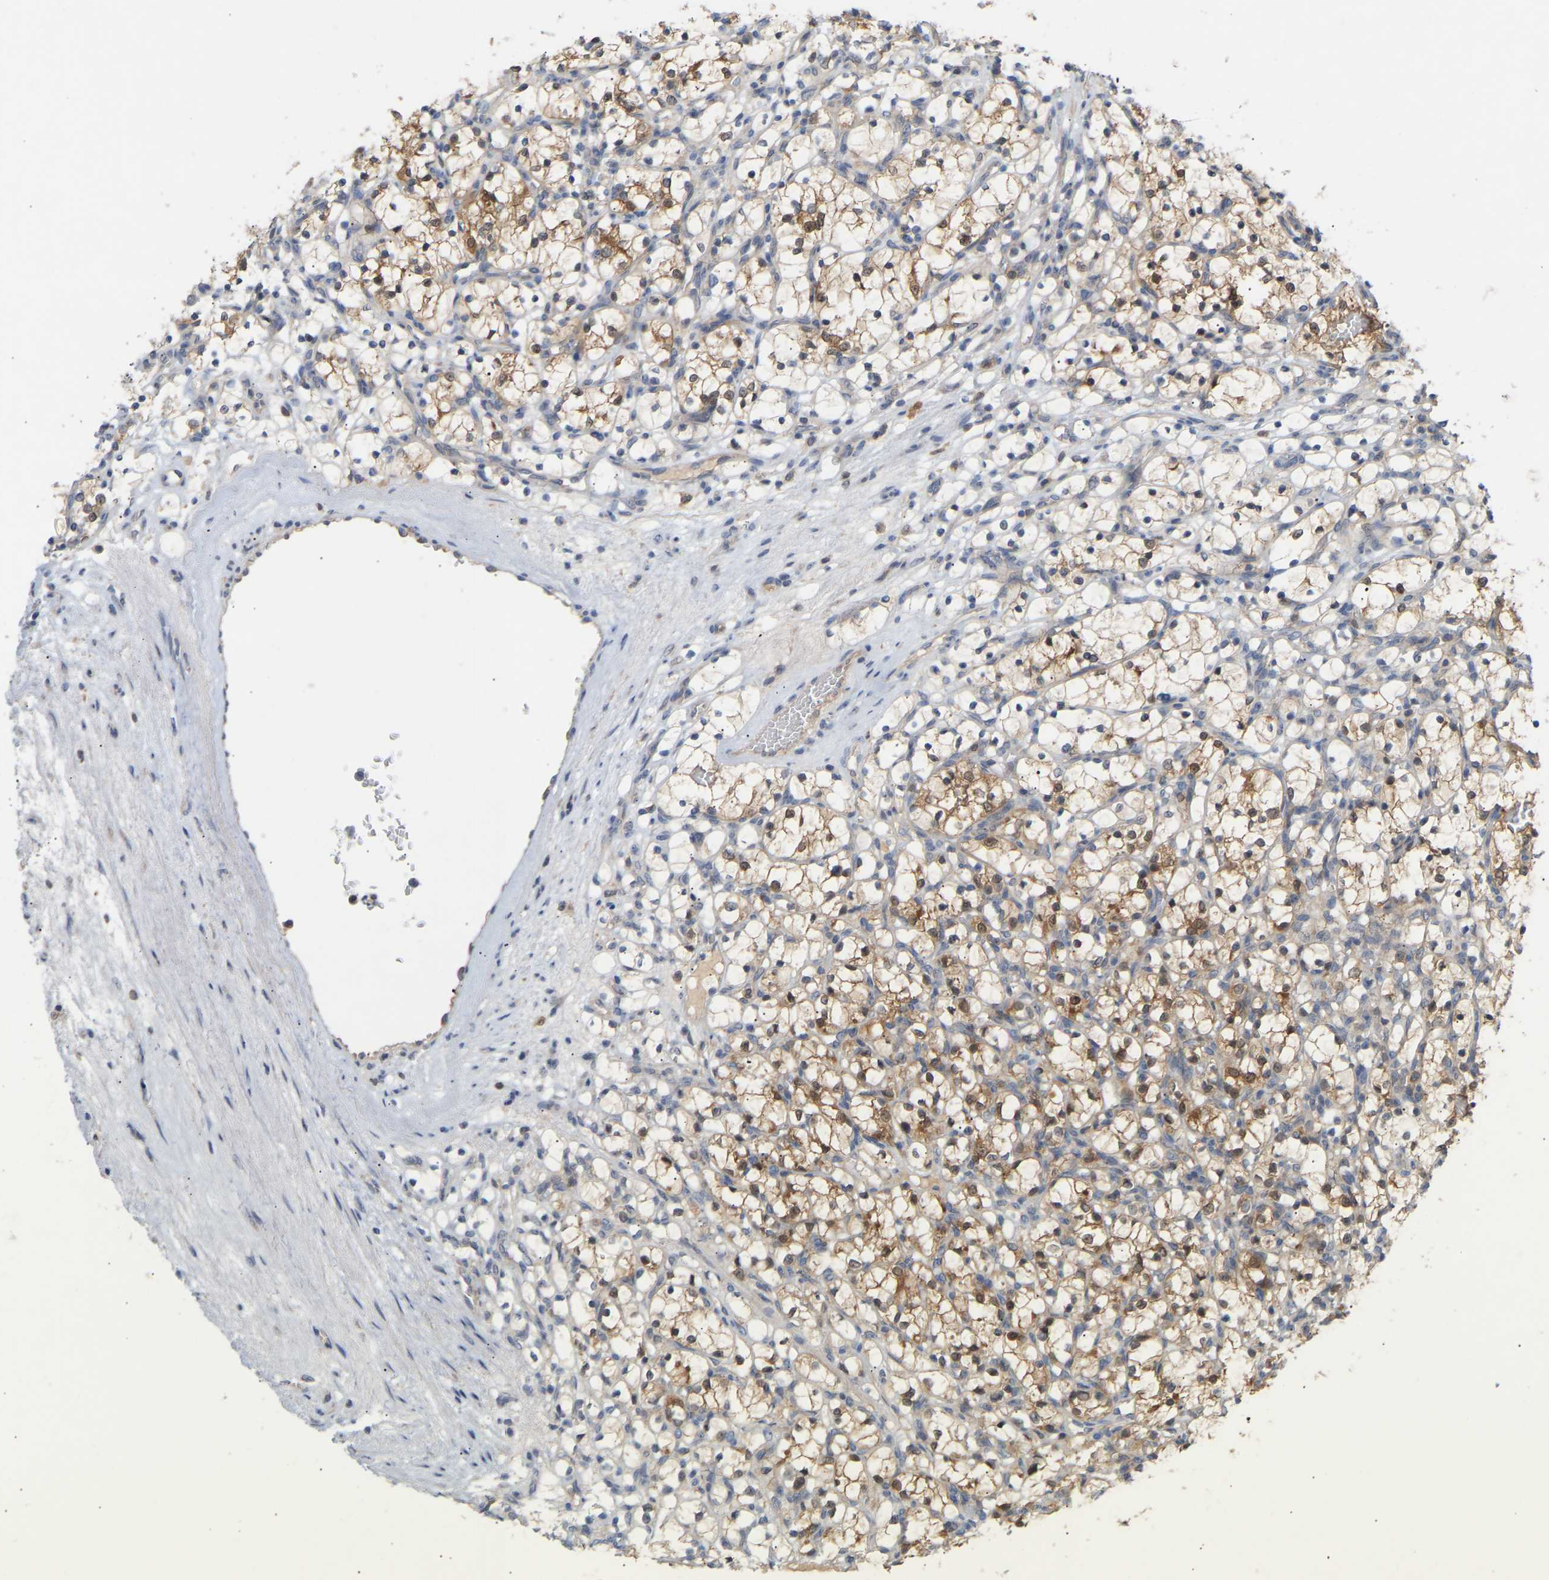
{"staining": {"intensity": "moderate", "quantity": ">75%", "location": "cytoplasmic/membranous"}, "tissue": "renal cancer", "cell_type": "Tumor cells", "image_type": "cancer", "snomed": [{"axis": "morphology", "description": "Adenocarcinoma, NOS"}, {"axis": "topography", "description": "Kidney"}], "caption": "Immunohistochemistry (IHC) (DAB (3,3'-diaminobenzidine)) staining of human adenocarcinoma (renal) shows moderate cytoplasmic/membranous protein staining in about >75% of tumor cells. Ihc stains the protein in brown and the nuclei are stained blue.", "gene": "TPMT", "patient": {"sex": "female", "age": 69}}